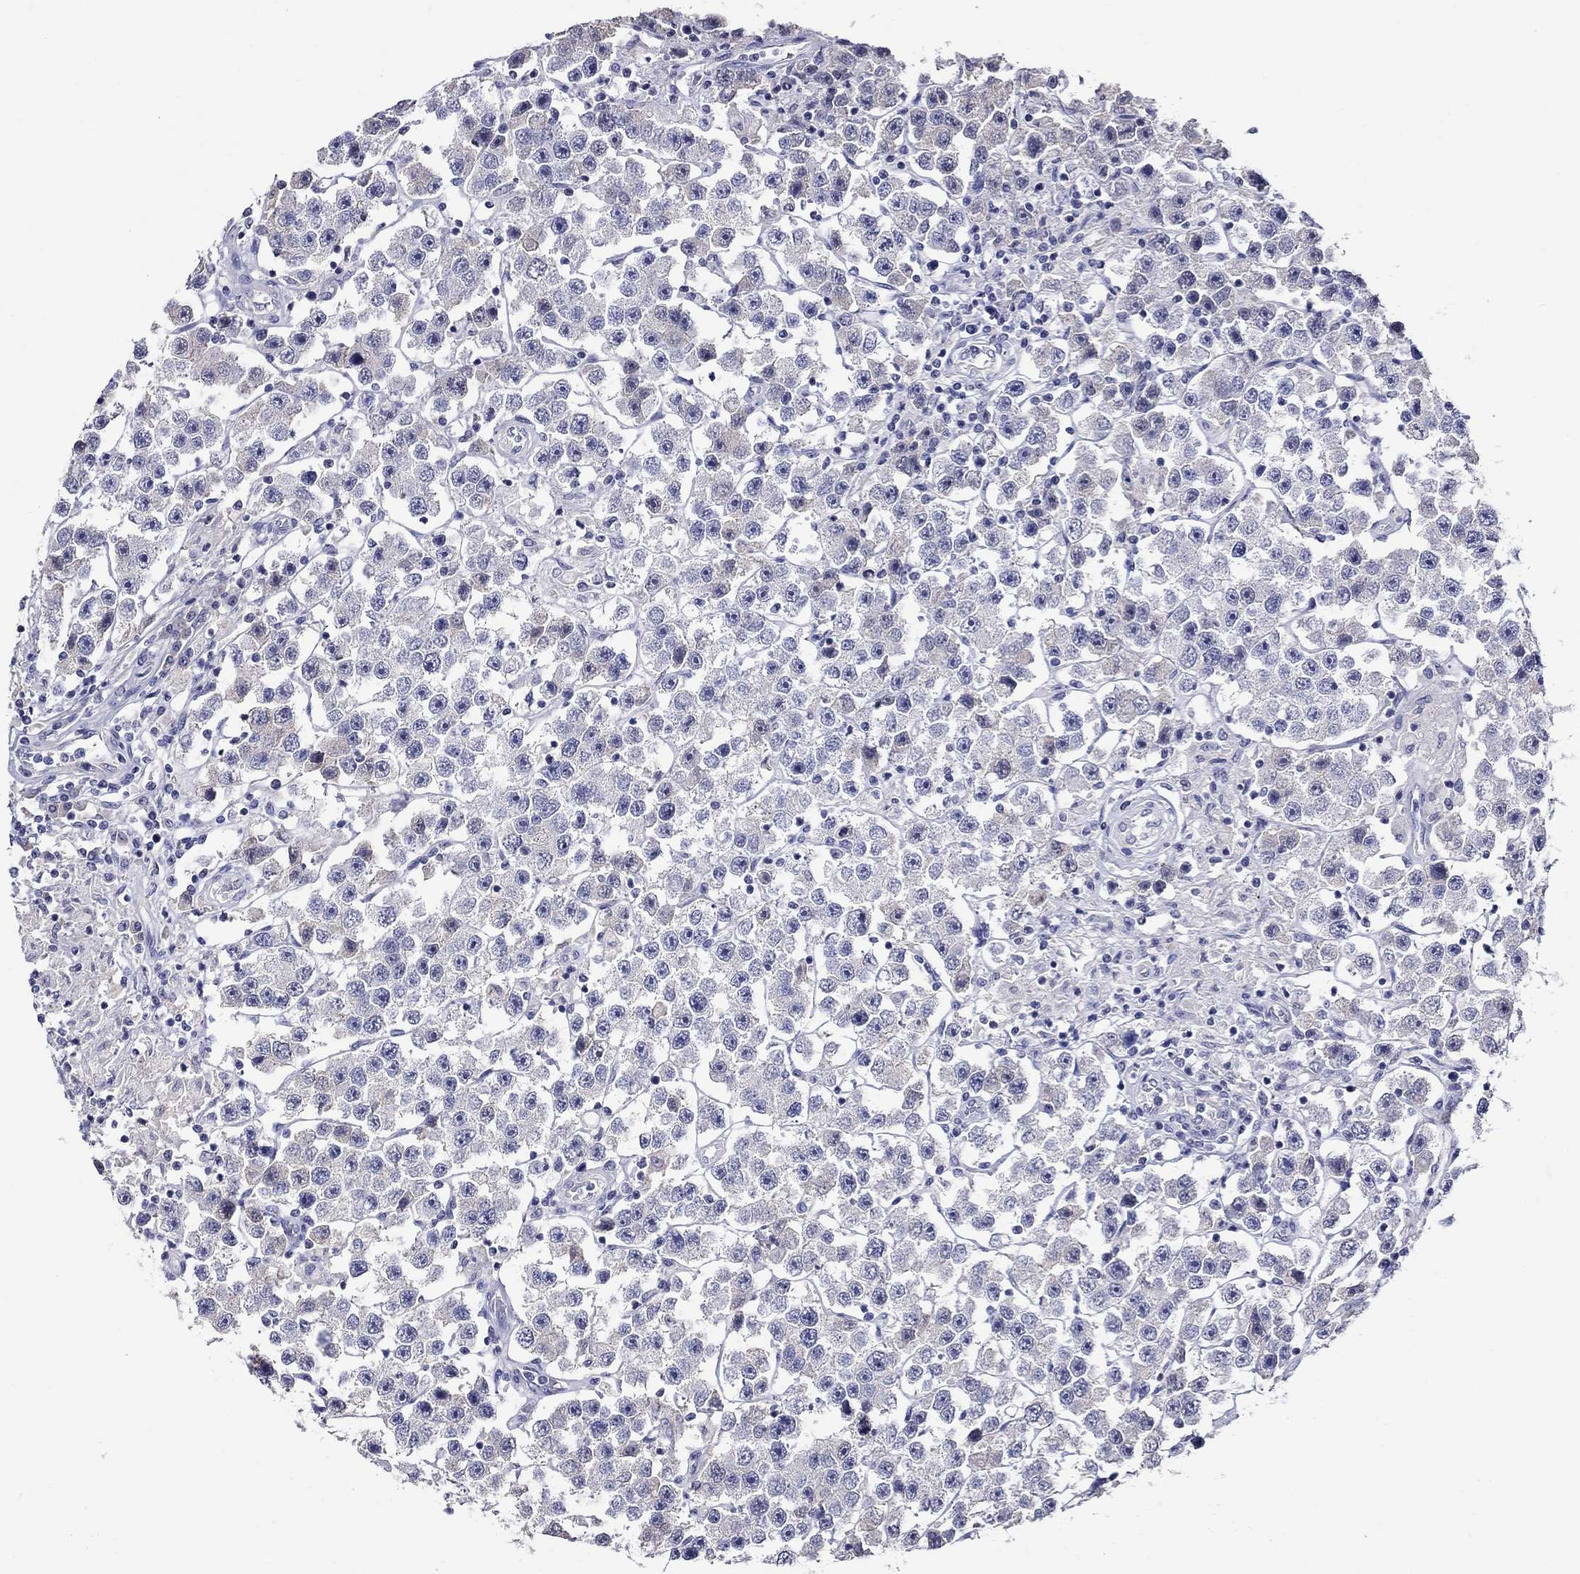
{"staining": {"intensity": "negative", "quantity": "none", "location": "none"}, "tissue": "testis cancer", "cell_type": "Tumor cells", "image_type": "cancer", "snomed": [{"axis": "morphology", "description": "Seminoma, NOS"}, {"axis": "topography", "description": "Testis"}], "caption": "Testis seminoma stained for a protein using IHC reveals no positivity tumor cells.", "gene": "SLC30A3", "patient": {"sex": "male", "age": 45}}